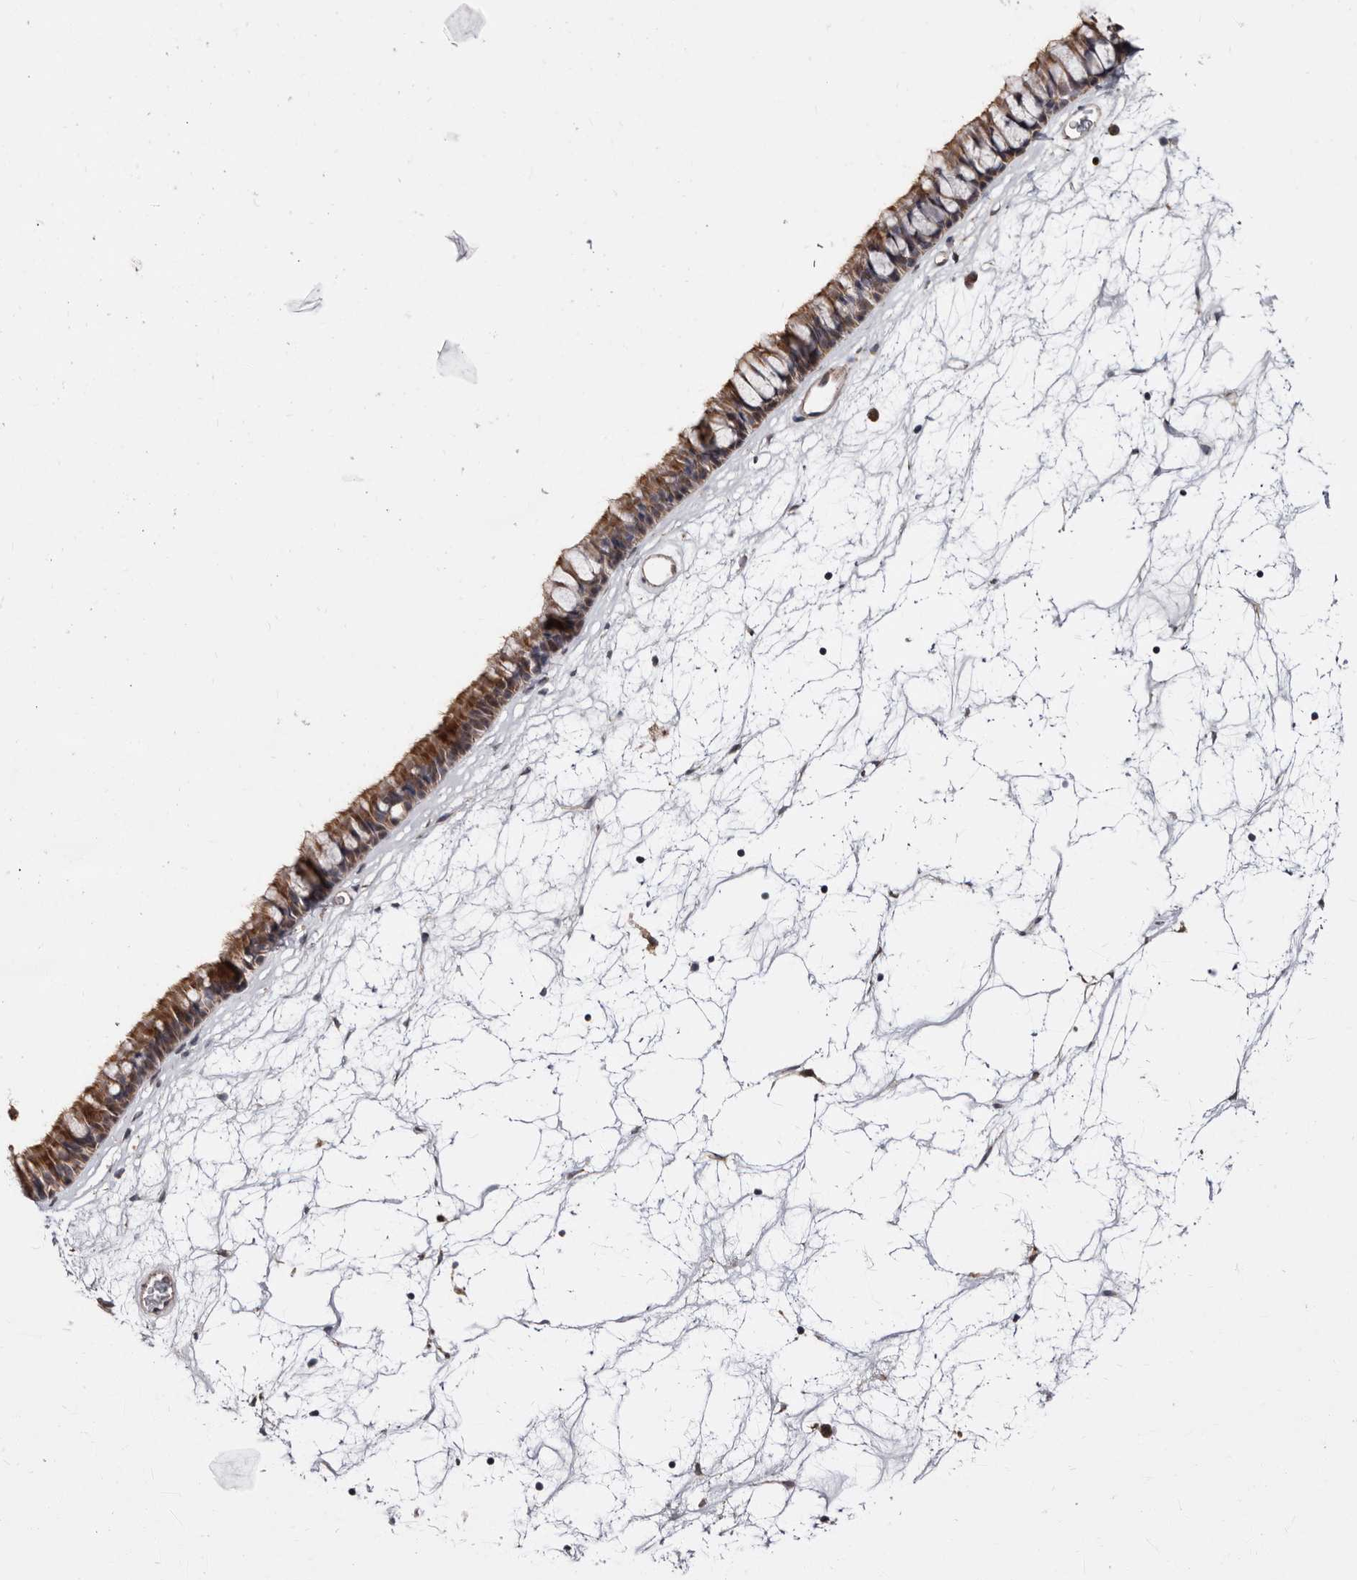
{"staining": {"intensity": "moderate", "quantity": ">75%", "location": "cytoplasmic/membranous"}, "tissue": "nasopharynx", "cell_type": "Respiratory epithelial cells", "image_type": "normal", "snomed": [{"axis": "morphology", "description": "Normal tissue, NOS"}, {"axis": "topography", "description": "Nasopharynx"}], "caption": "An immunohistochemistry histopathology image of normal tissue is shown. Protein staining in brown shows moderate cytoplasmic/membranous positivity in nasopharynx within respiratory epithelial cells. Using DAB (3,3'-diaminobenzidine) (brown) and hematoxylin (blue) stains, captured at high magnification using brightfield microscopy.", "gene": "MRPL18", "patient": {"sex": "male", "age": 64}}